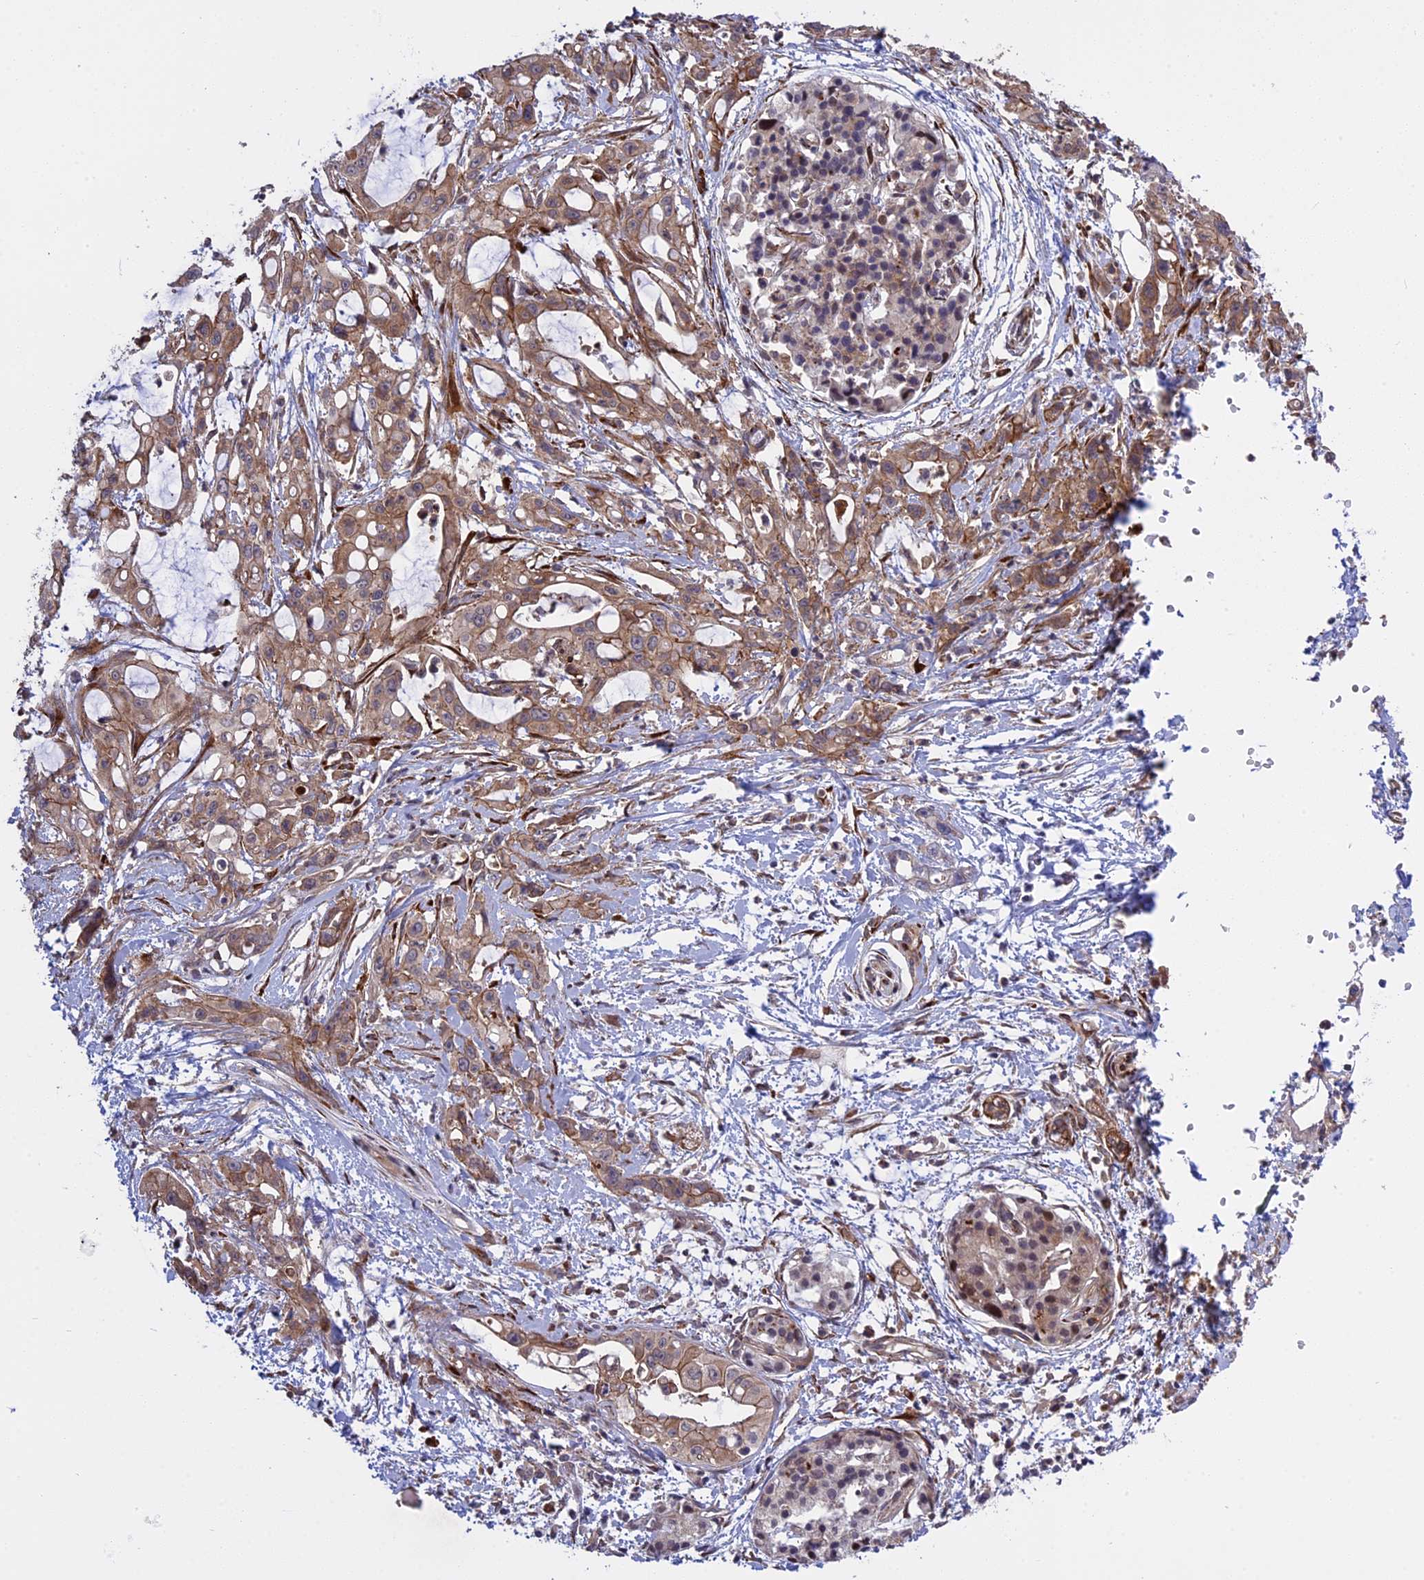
{"staining": {"intensity": "moderate", "quantity": ">75%", "location": "cytoplasmic/membranous"}, "tissue": "pancreatic cancer", "cell_type": "Tumor cells", "image_type": "cancer", "snomed": [{"axis": "morphology", "description": "Adenocarcinoma, NOS"}, {"axis": "topography", "description": "Pancreas"}], "caption": "Immunohistochemistry micrograph of neoplastic tissue: human pancreatic cancer (adenocarcinoma) stained using IHC reveals medium levels of moderate protein expression localized specifically in the cytoplasmic/membranous of tumor cells, appearing as a cytoplasmic/membranous brown color.", "gene": "DDX60L", "patient": {"sex": "male", "age": 68}}